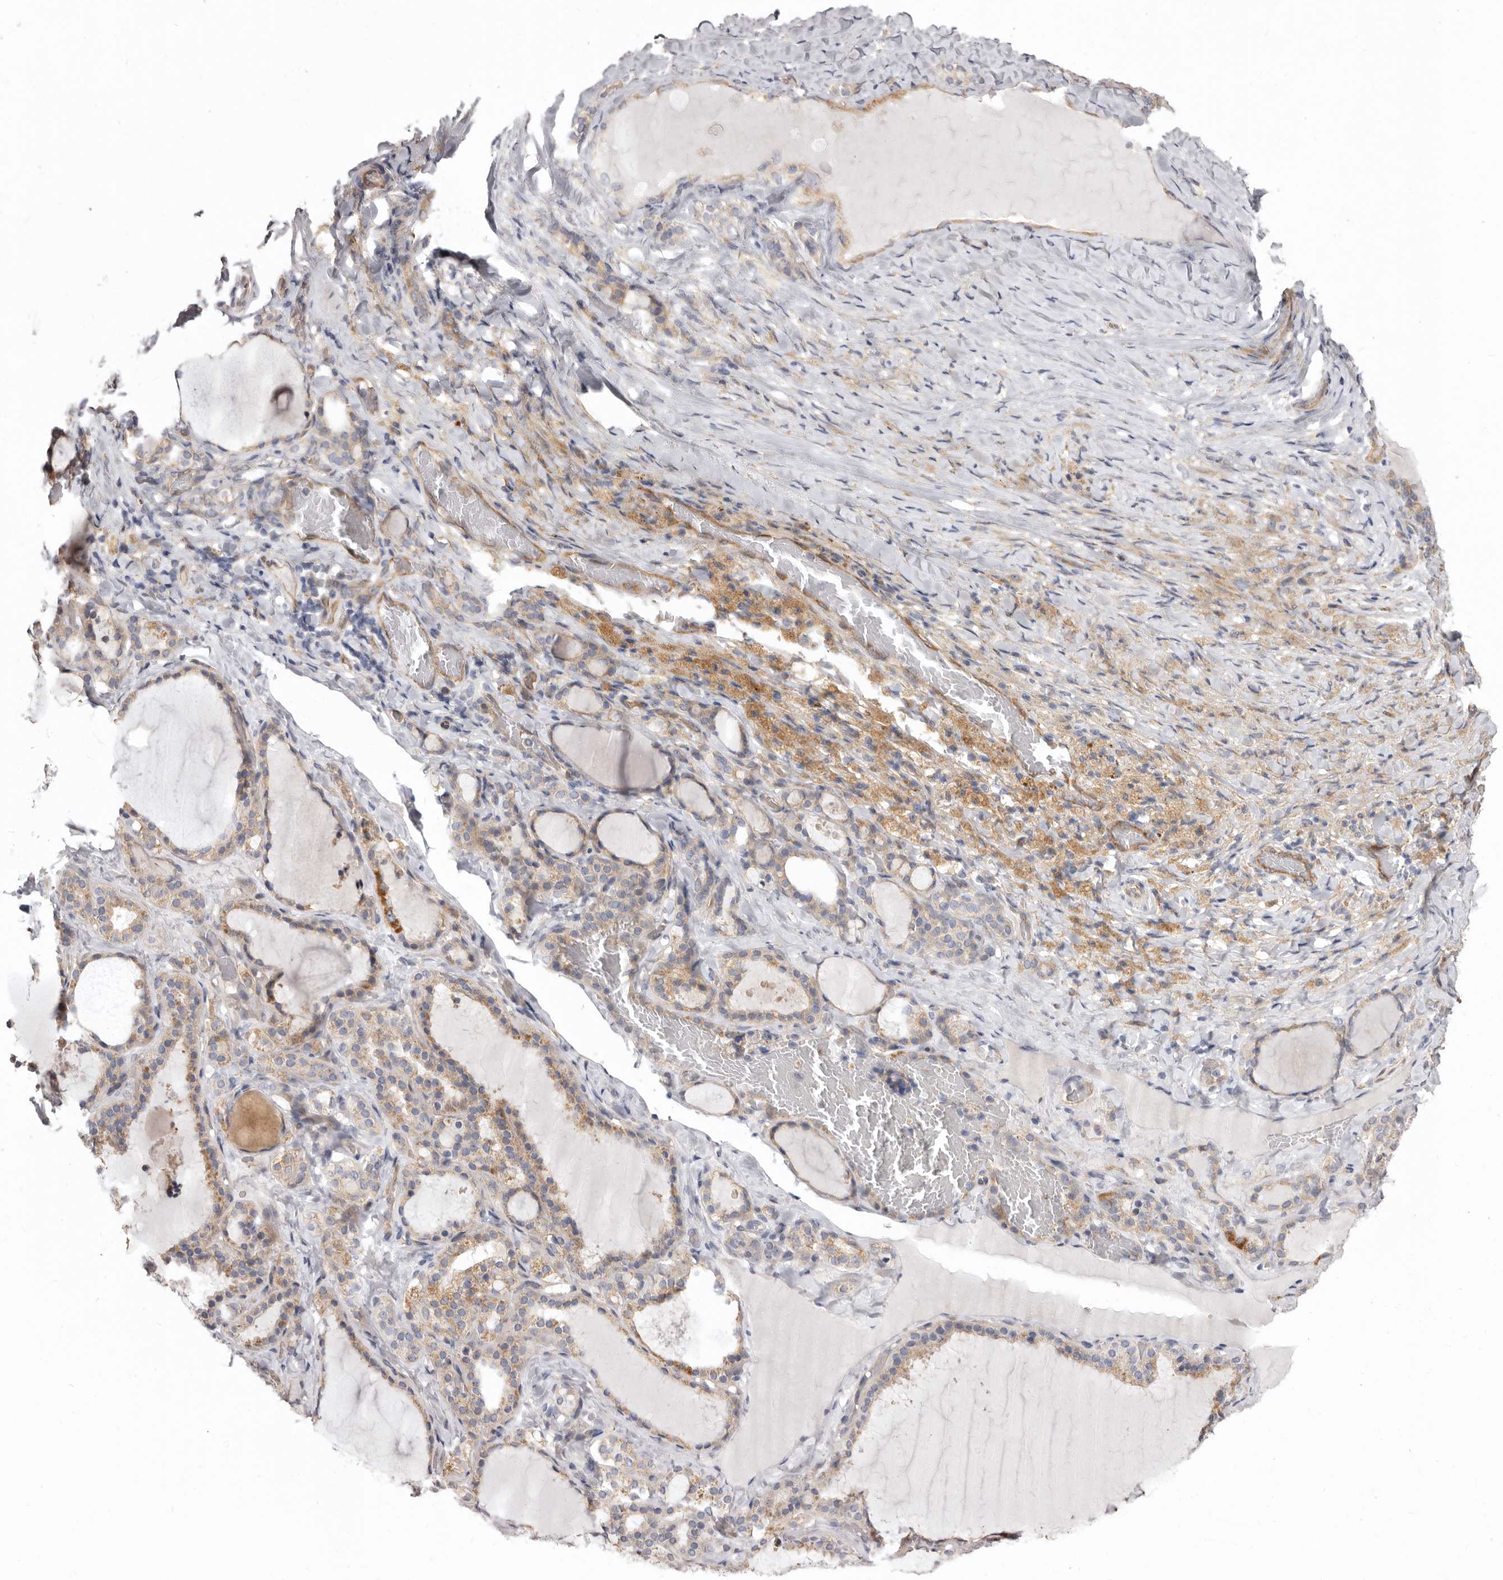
{"staining": {"intensity": "weak", "quantity": ">75%", "location": "cytoplasmic/membranous"}, "tissue": "thyroid gland", "cell_type": "Glandular cells", "image_type": "normal", "snomed": [{"axis": "morphology", "description": "Normal tissue, NOS"}, {"axis": "topography", "description": "Thyroid gland"}], "caption": "Brown immunohistochemical staining in unremarkable human thyroid gland reveals weak cytoplasmic/membranous positivity in about >75% of glandular cells.", "gene": "FMO2", "patient": {"sex": "female", "age": 22}}